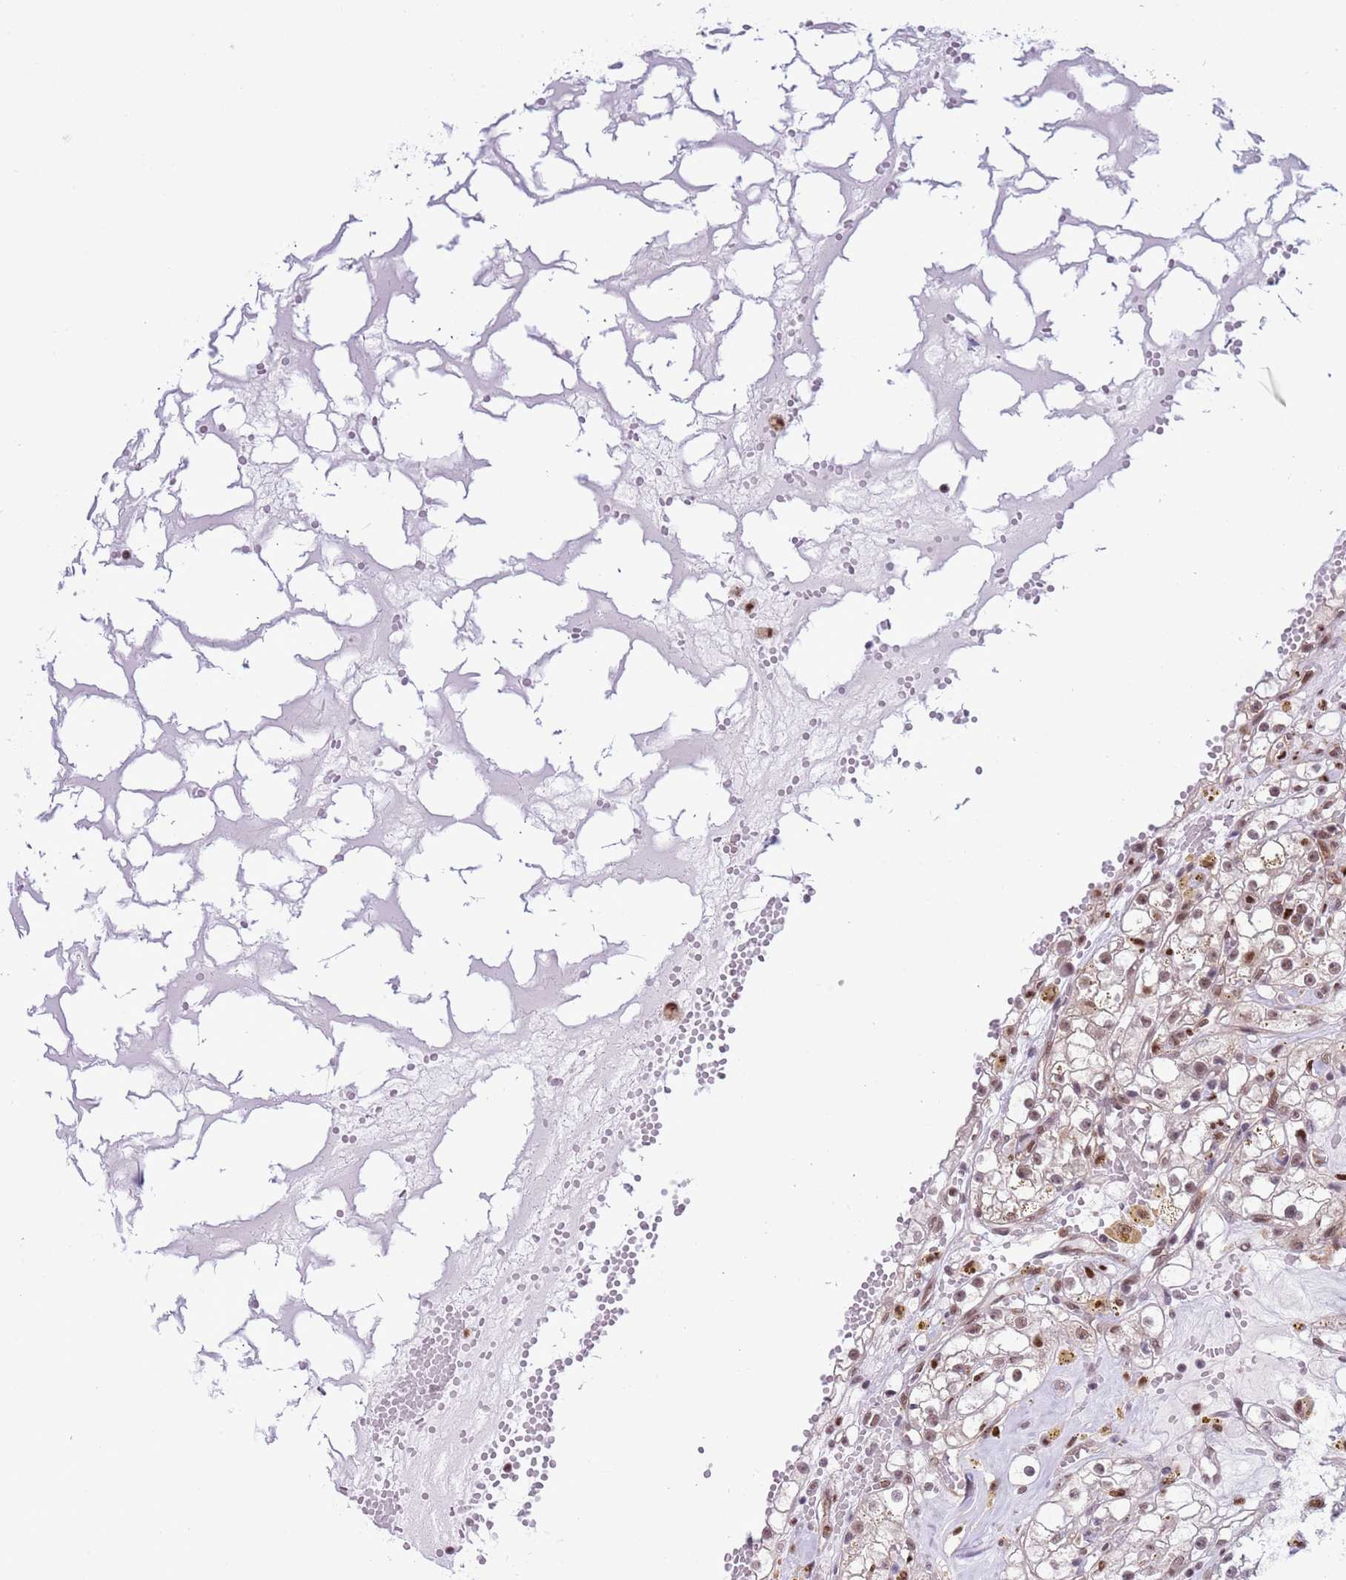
{"staining": {"intensity": "weak", "quantity": ">75%", "location": "nuclear"}, "tissue": "renal cancer", "cell_type": "Tumor cells", "image_type": "cancer", "snomed": [{"axis": "morphology", "description": "Adenocarcinoma, NOS"}, {"axis": "topography", "description": "Kidney"}], "caption": "High-magnification brightfield microscopy of renal cancer (adenocarcinoma) stained with DAB (3,3'-diaminobenzidine) (brown) and counterstained with hematoxylin (blue). tumor cells exhibit weak nuclear expression is appreciated in about>75% of cells.", "gene": "PRPF6", "patient": {"sex": "male", "age": 56}}